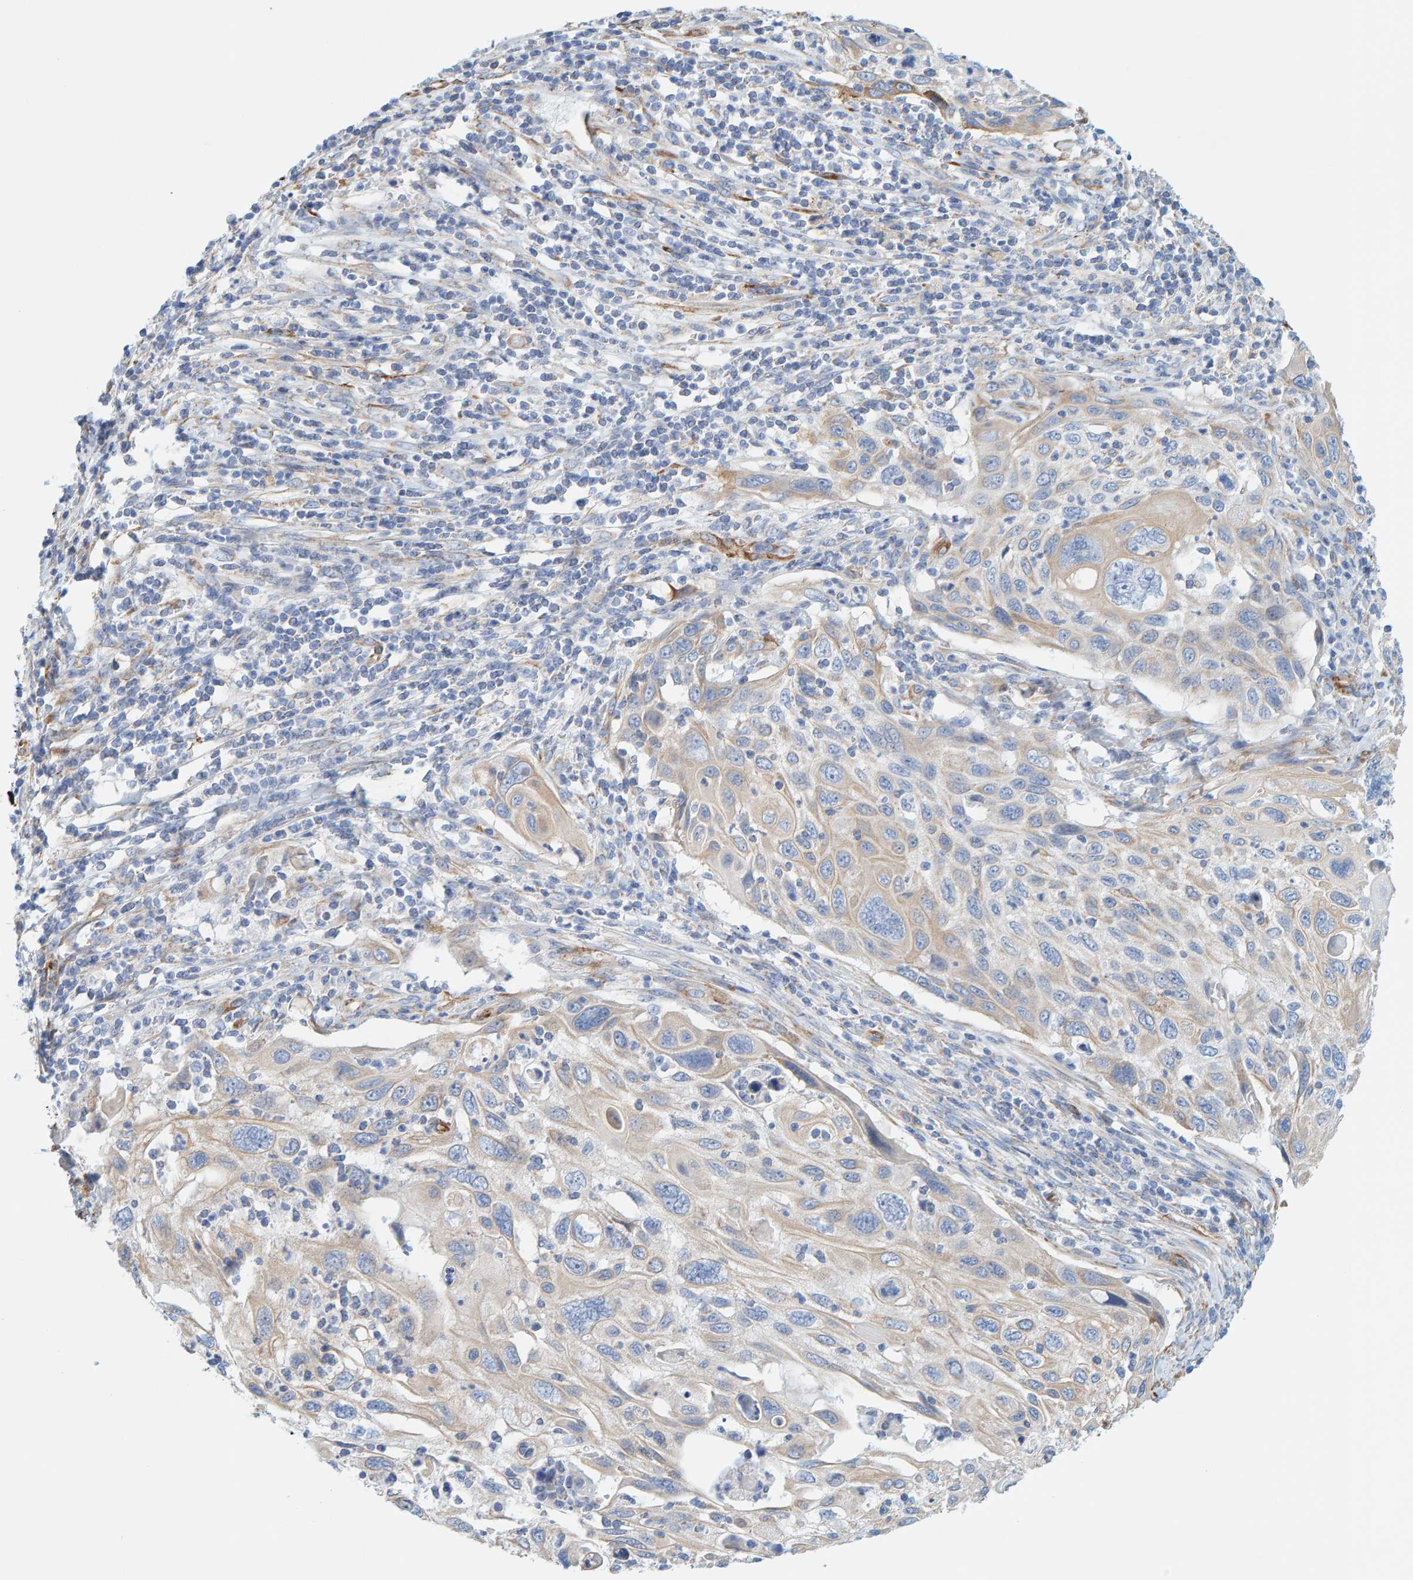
{"staining": {"intensity": "weak", "quantity": ">75%", "location": "cytoplasmic/membranous"}, "tissue": "cervical cancer", "cell_type": "Tumor cells", "image_type": "cancer", "snomed": [{"axis": "morphology", "description": "Squamous cell carcinoma, NOS"}, {"axis": "topography", "description": "Cervix"}], "caption": "Squamous cell carcinoma (cervical) stained for a protein displays weak cytoplasmic/membranous positivity in tumor cells.", "gene": "MAP1B", "patient": {"sex": "female", "age": 70}}